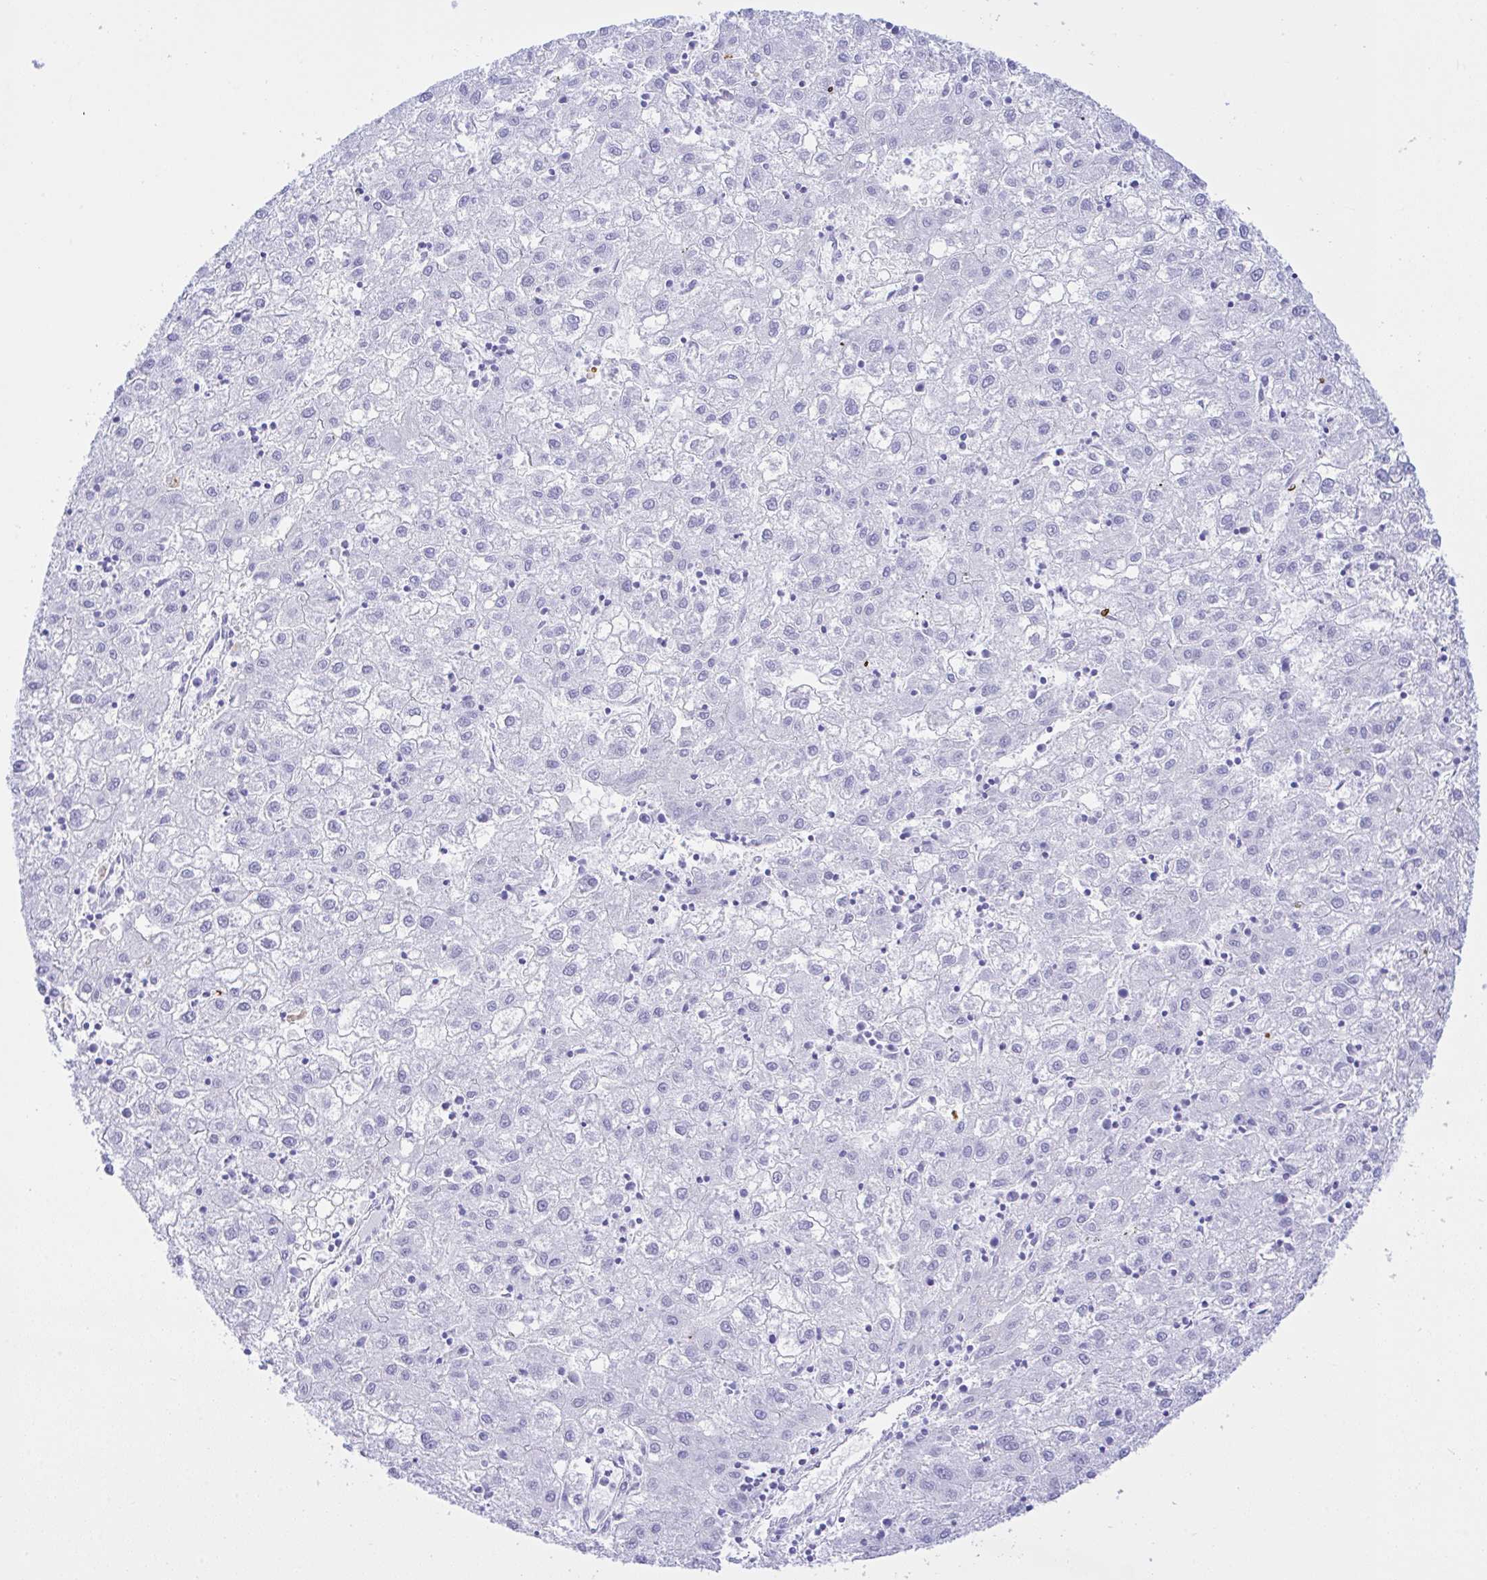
{"staining": {"intensity": "negative", "quantity": "none", "location": "none"}, "tissue": "liver cancer", "cell_type": "Tumor cells", "image_type": "cancer", "snomed": [{"axis": "morphology", "description": "Carcinoma, Hepatocellular, NOS"}, {"axis": "topography", "description": "Liver"}], "caption": "Immunohistochemistry histopathology image of neoplastic tissue: liver hepatocellular carcinoma stained with DAB exhibits no significant protein positivity in tumor cells.", "gene": "SELENOV", "patient": {"sex": "male", "age": 72}}